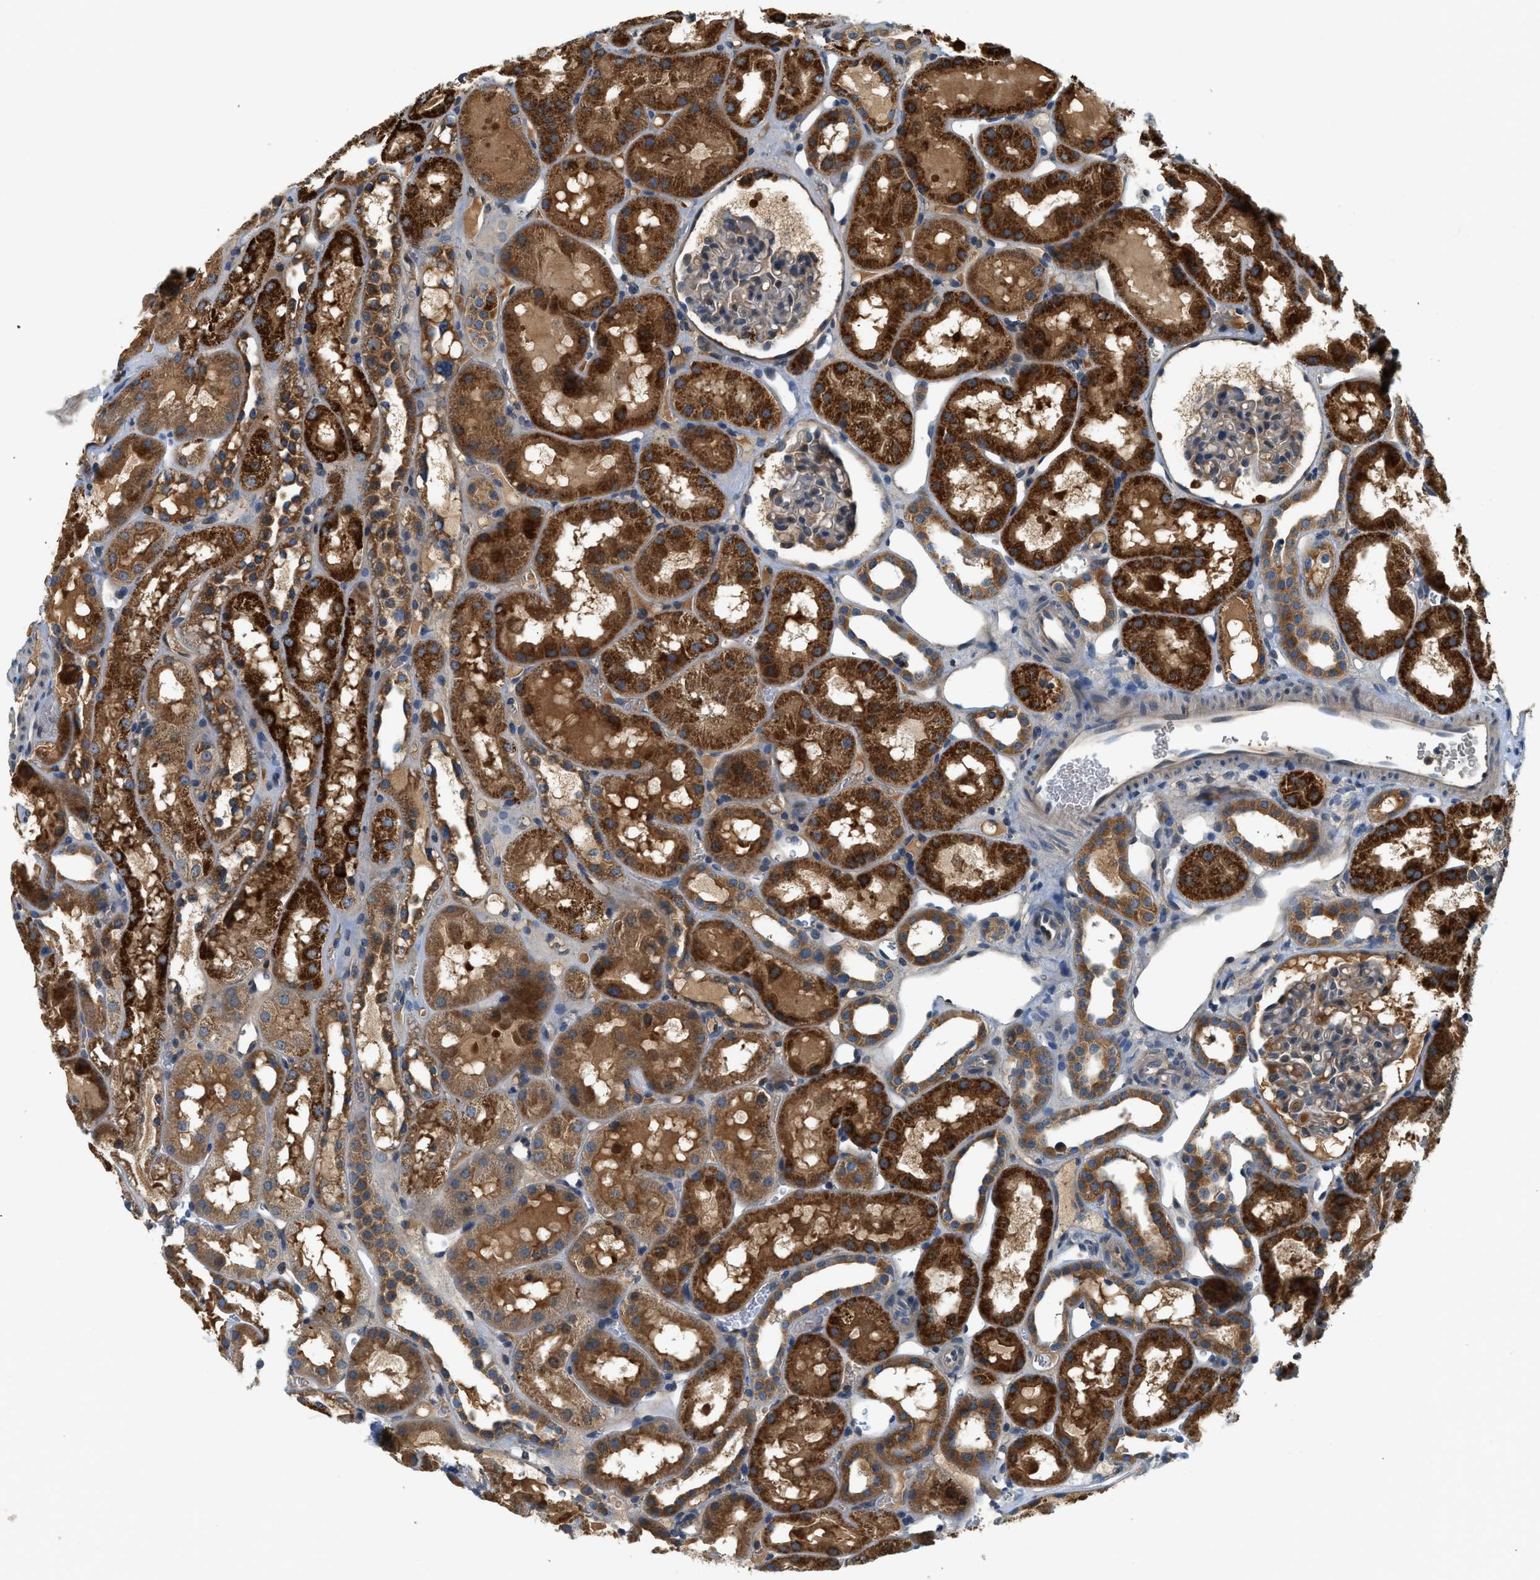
{"staining": {"intensity": "moderate", "quantity": "<25%", "location": "cytoplasmic/membranous"}, "tissue": "kidney", "cell_type": "Cells in glomeruli", "image_type": "normal", "snomed": [{"axis": "morphology", "description": "Normal tissue, NOS"}, {"axis": "topography", "description": "Kidney"}, {"axis": "topography", "description": "Urinary bladder"}], "caption": "The immunohistochemical stain labels moderate cytoplasmic/membranous expression in cells in glomeruli of benign kidney. (DAB (3,3'-diaminobenzidine) IHC with brightfield microscopy, high magnification).", "gene": "KCNK1", "patient": {"sex": "male", "age": 16}}